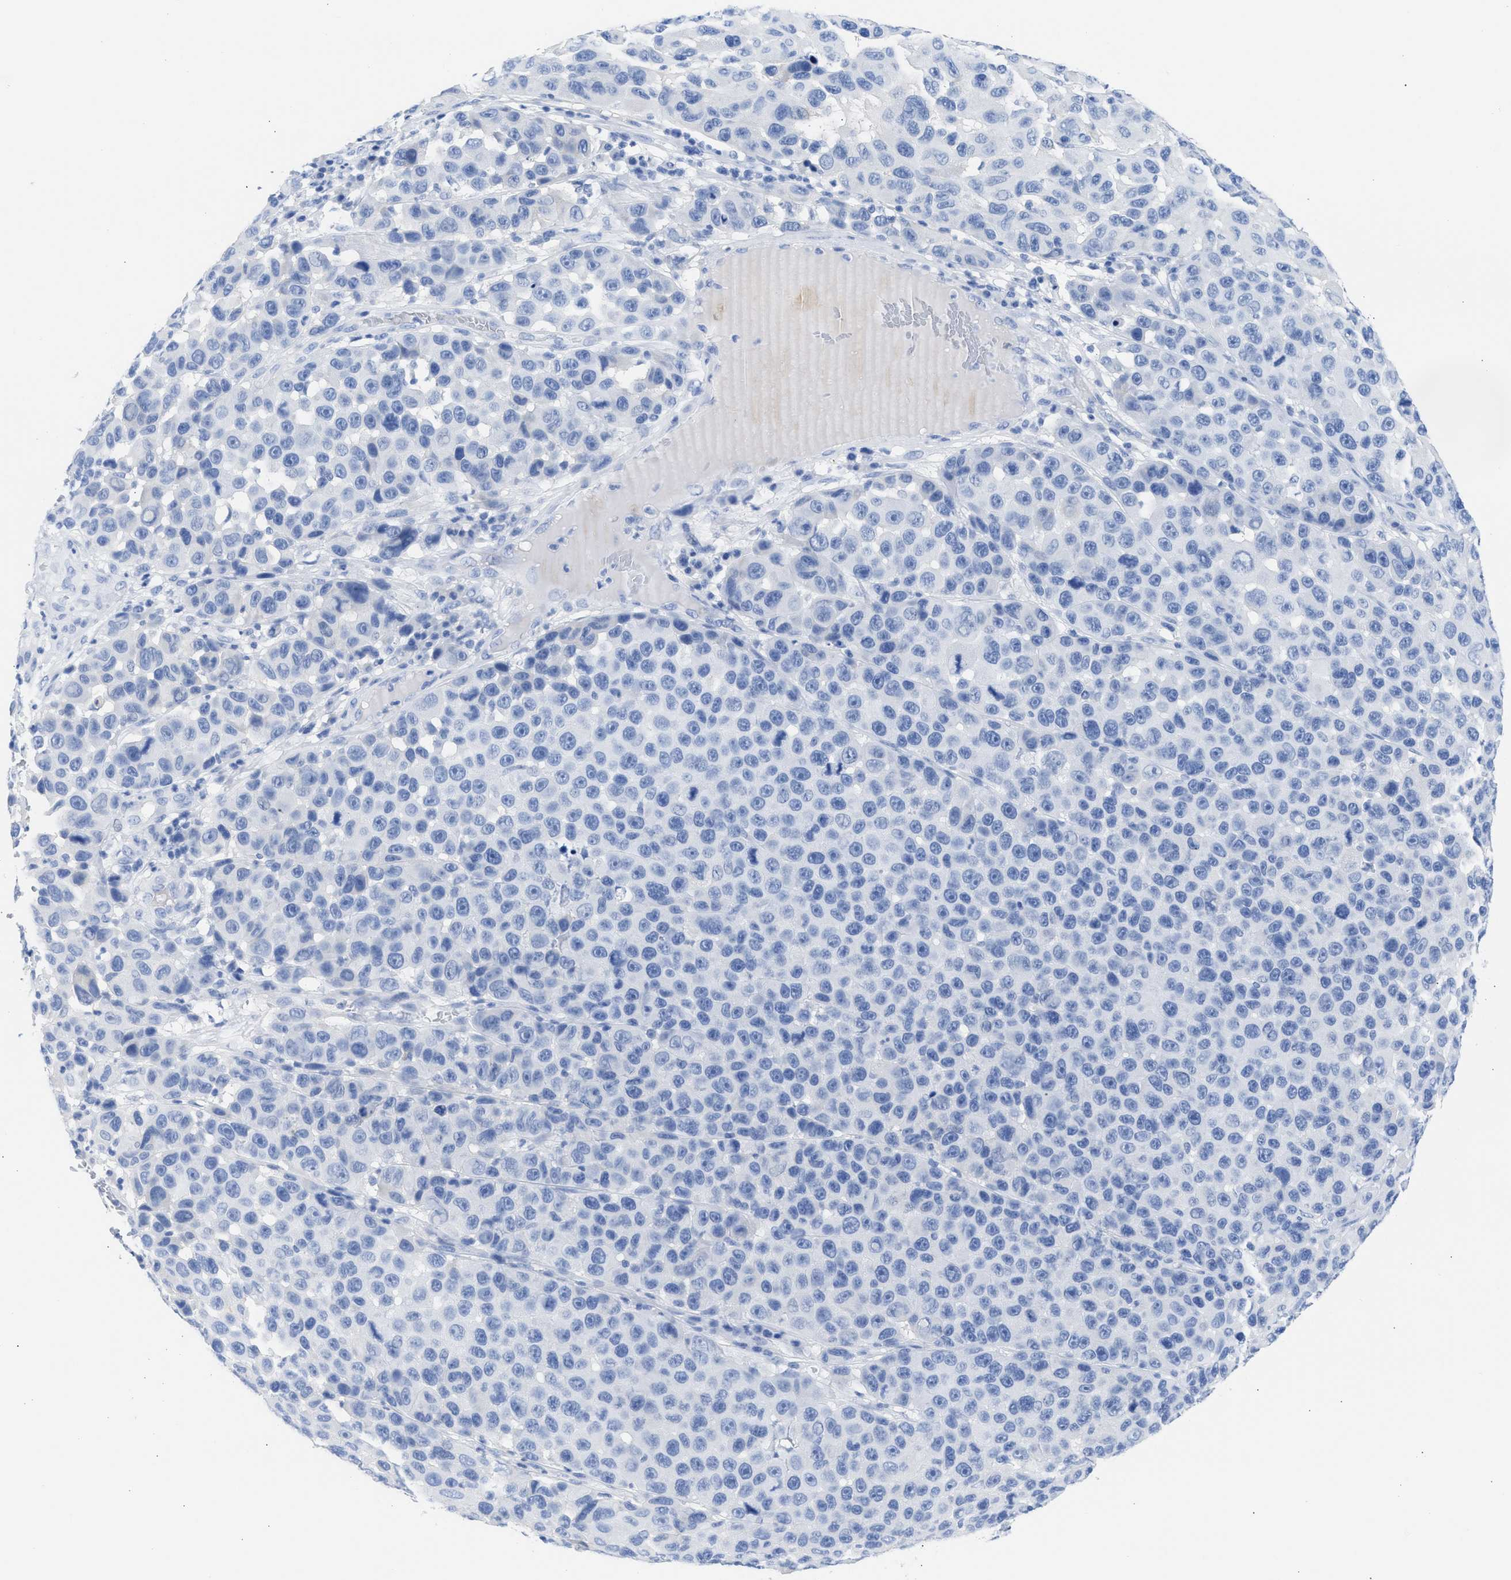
{"staining": {"intensity": "negative", "quantity": "none", "location": "none"}, "tissue": "melanoma", "cell_type": "Tumor cells", "image_type": "cancer", "snomed": [{"axis": "morphology", "description": "Malignant melanoma, NOS"}, {"axis": "topography", "description": "Skin"}], "caption": "DAB immunohistochemical staining of malignant melanoma shows no significant staining in tumor cells. (DAB immunohistochemistry, high magnification).", "gene": "NCAM1", "patient": {"sex": "male", "age": 53}}